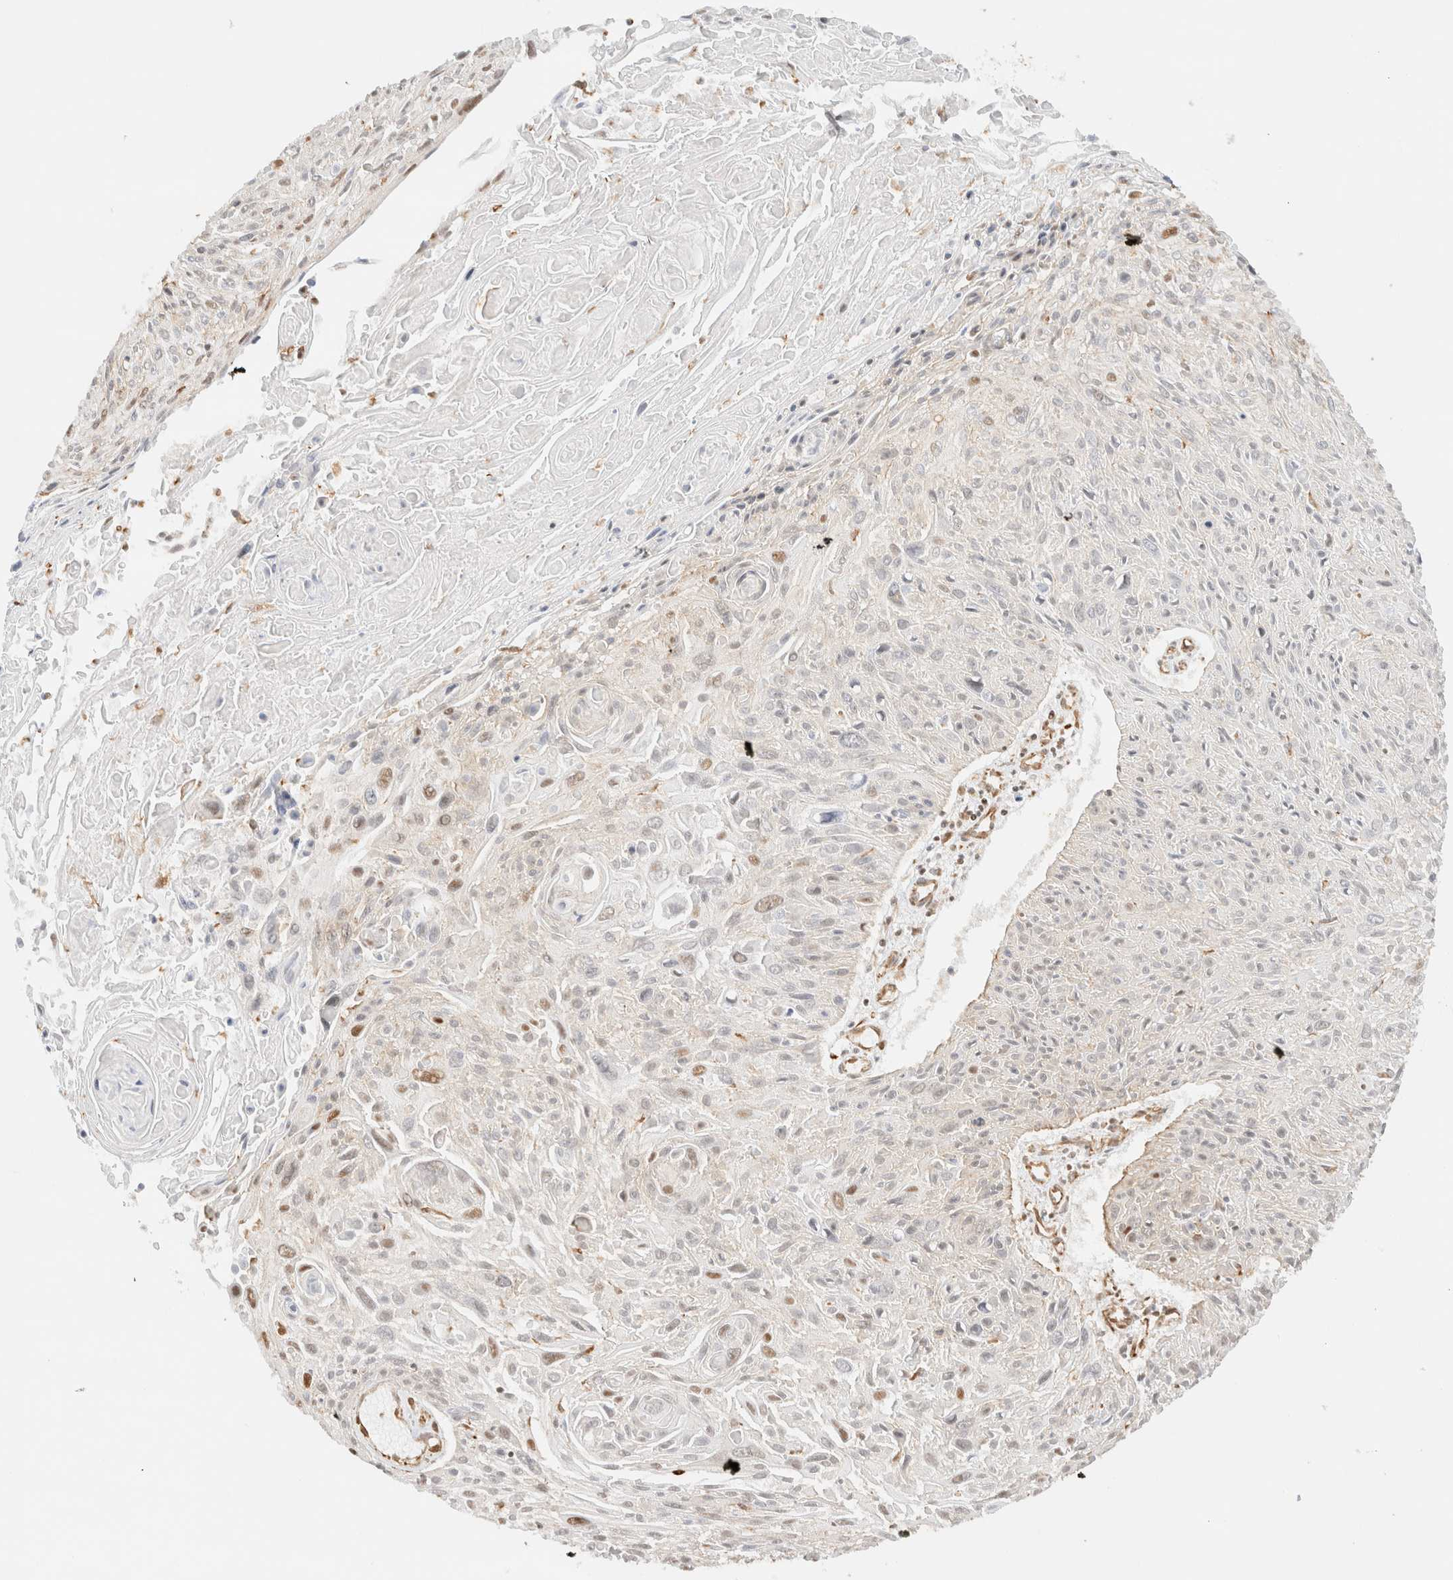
{"staining": {"intensity": "weak", "quantity": "25%-75%", "location": "nuclear"}, "tissue": "cervical cancer", "cell_type": "Tumor cells", "image_type": "cancer", "snomed": [{"axis": "morphology", "description": "Squamous cell carcinoma, NOS"}, {"axis": "topography", "description": "Cervix"}], "caption": "Immunohistochemical staining of cervical cancer reveals weak nuclear protein positivity in about 25%-75% of tumor cells.", "gene": "ARID5A", "patient": {"sex": "female", "age": 51}}